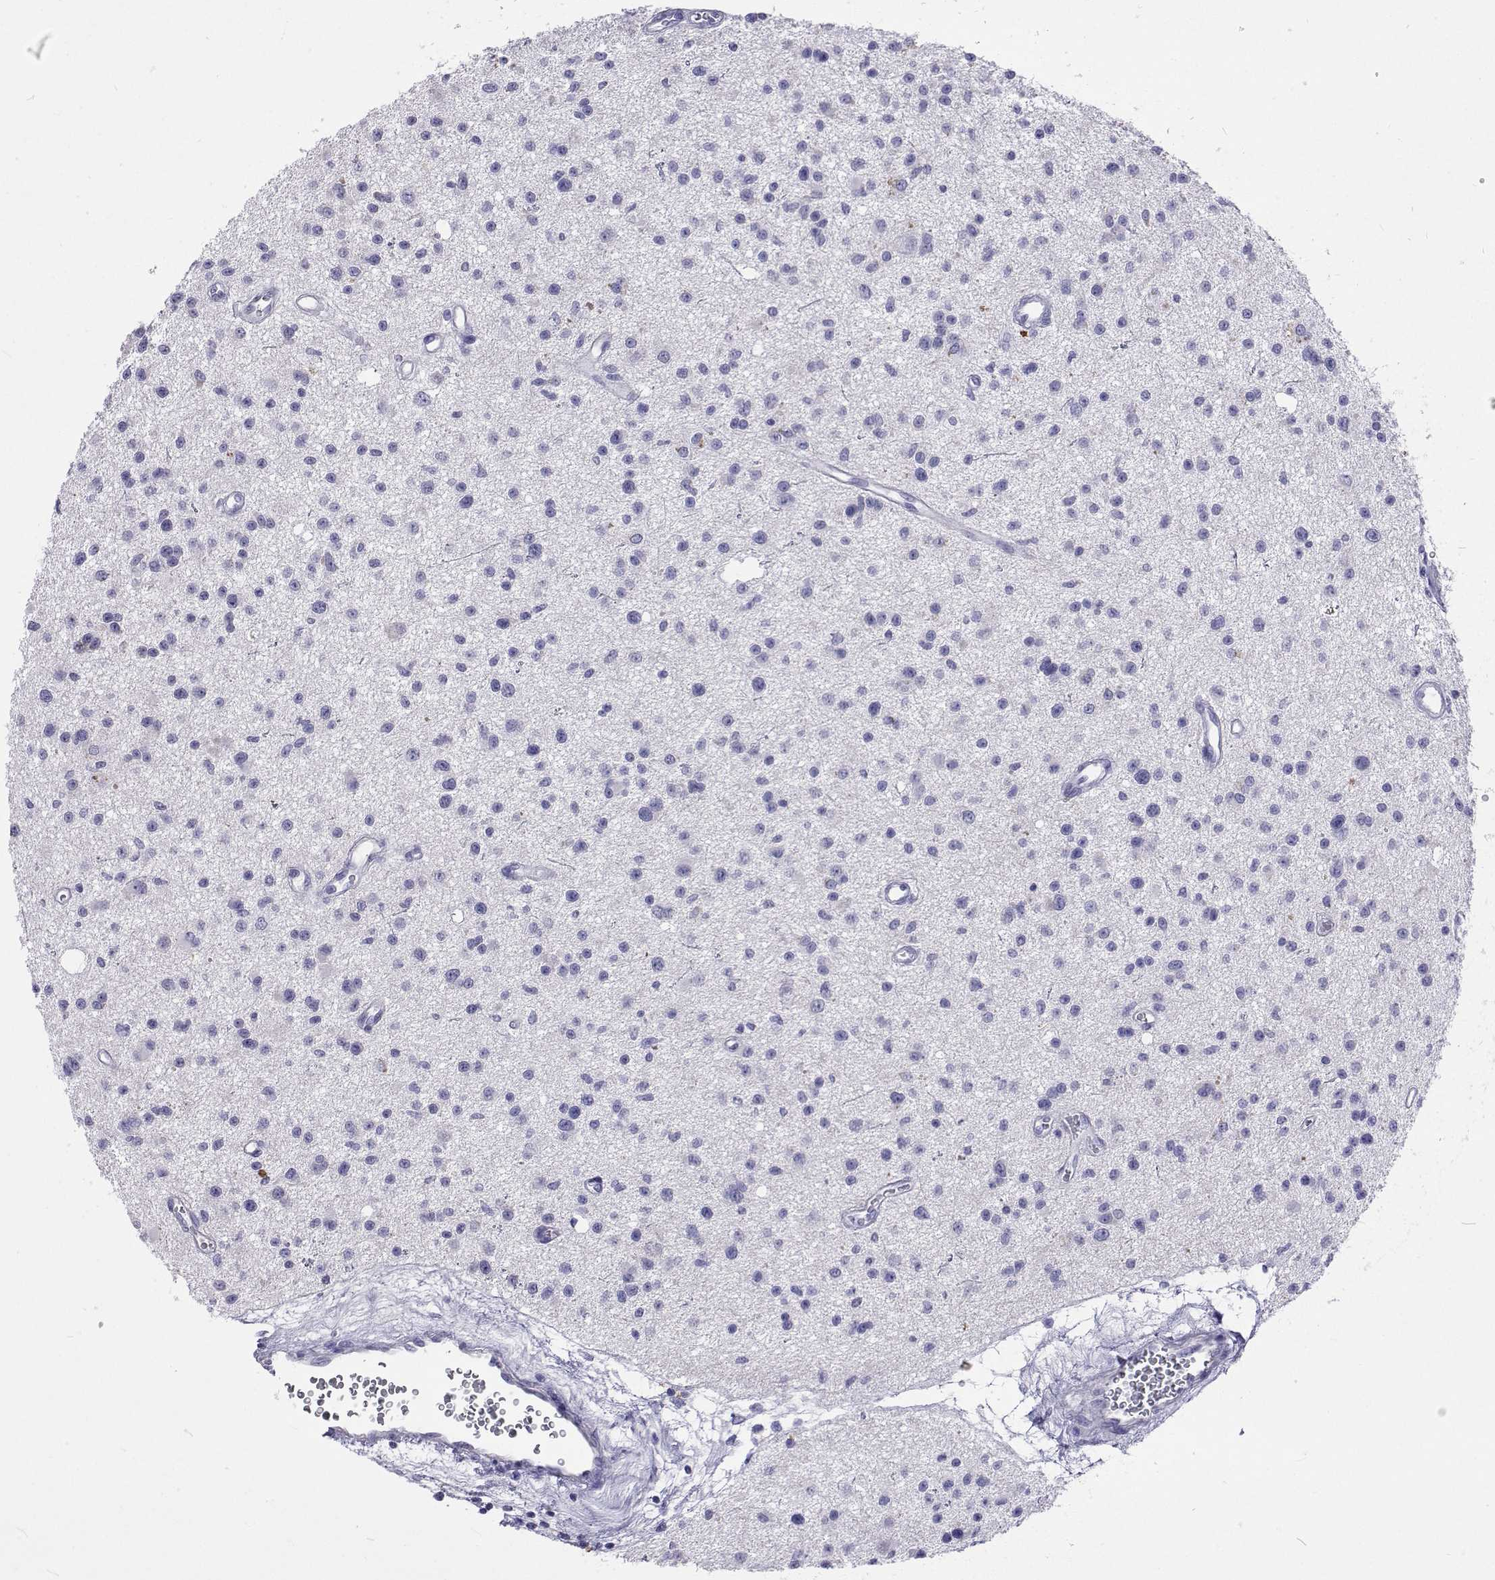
{"staining": {"intensity": "negative", "quantity": "none", "location": "none"}, "tissue": "glioma", "cell_type": "Tumor cells", "image_type": "cancer", "snomed": [{"axis": "morphology", "description": "Glioma, malignant, Low grade"}, {"axis": "topography", "description": "Brain"}], "caption": "This is a image of immunohistochemistry staining of glioma, which shows no positivity in tumor cells.", "gene": "UMODL1", "patient": {"sex": "male", "age": 43}}